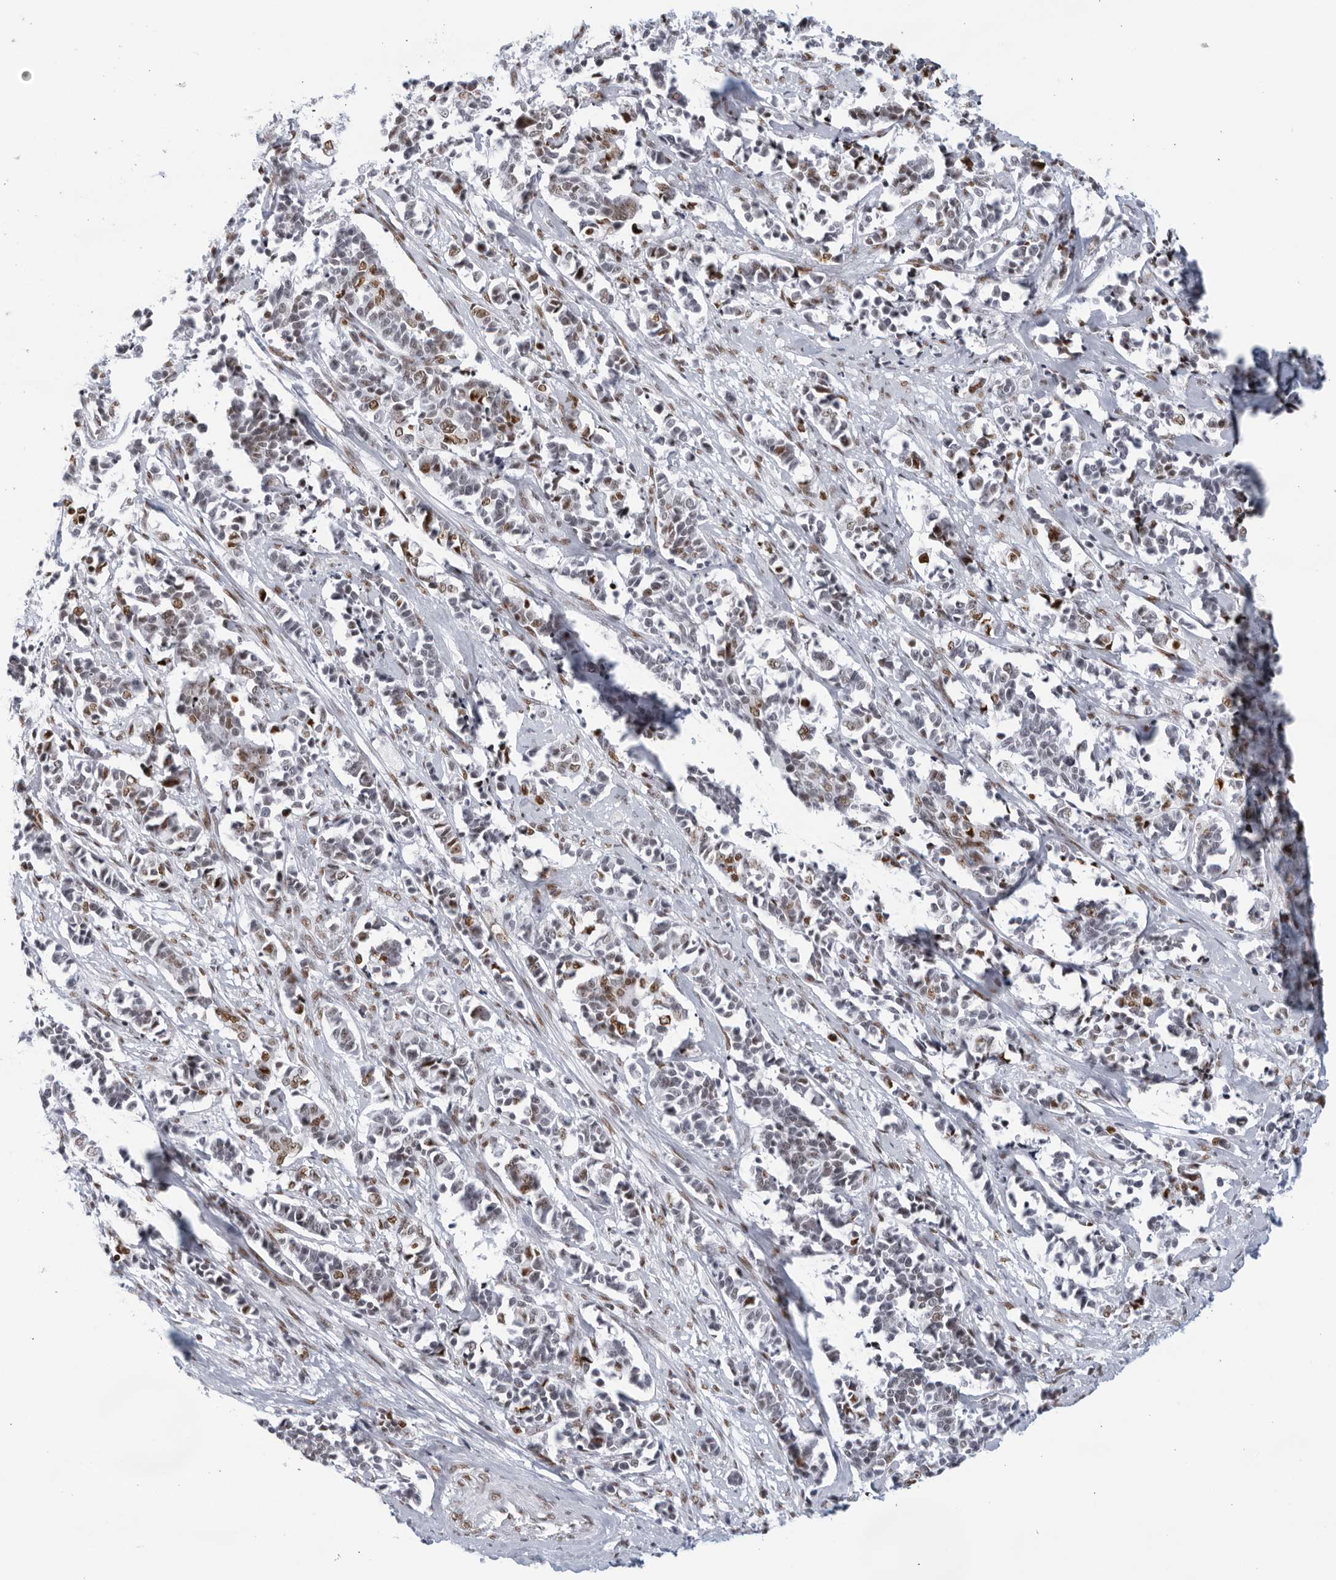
{"staining": {"intensity": "moderate", "quantity": "<25%", "location": "nuclear"}, "tissue": "cervical cancer", "cell_type": "Tumor cells", "image_type": "cancer", "snomed": [{"axis": "morphology", "description": "Normal tissue, NOS"}, {"axis": "morphology", "description": "Squamous cell carcinoma, NOS"}, {"axis": "topography", "description": "Cervix"}], "caption": "A brown stain labels moderate nuclear expression of a protein in human cervical squamous cell carcinoma tumor cells.", "gene": "HP1BP3", "patient": {"sex": "female", "age": 35}}